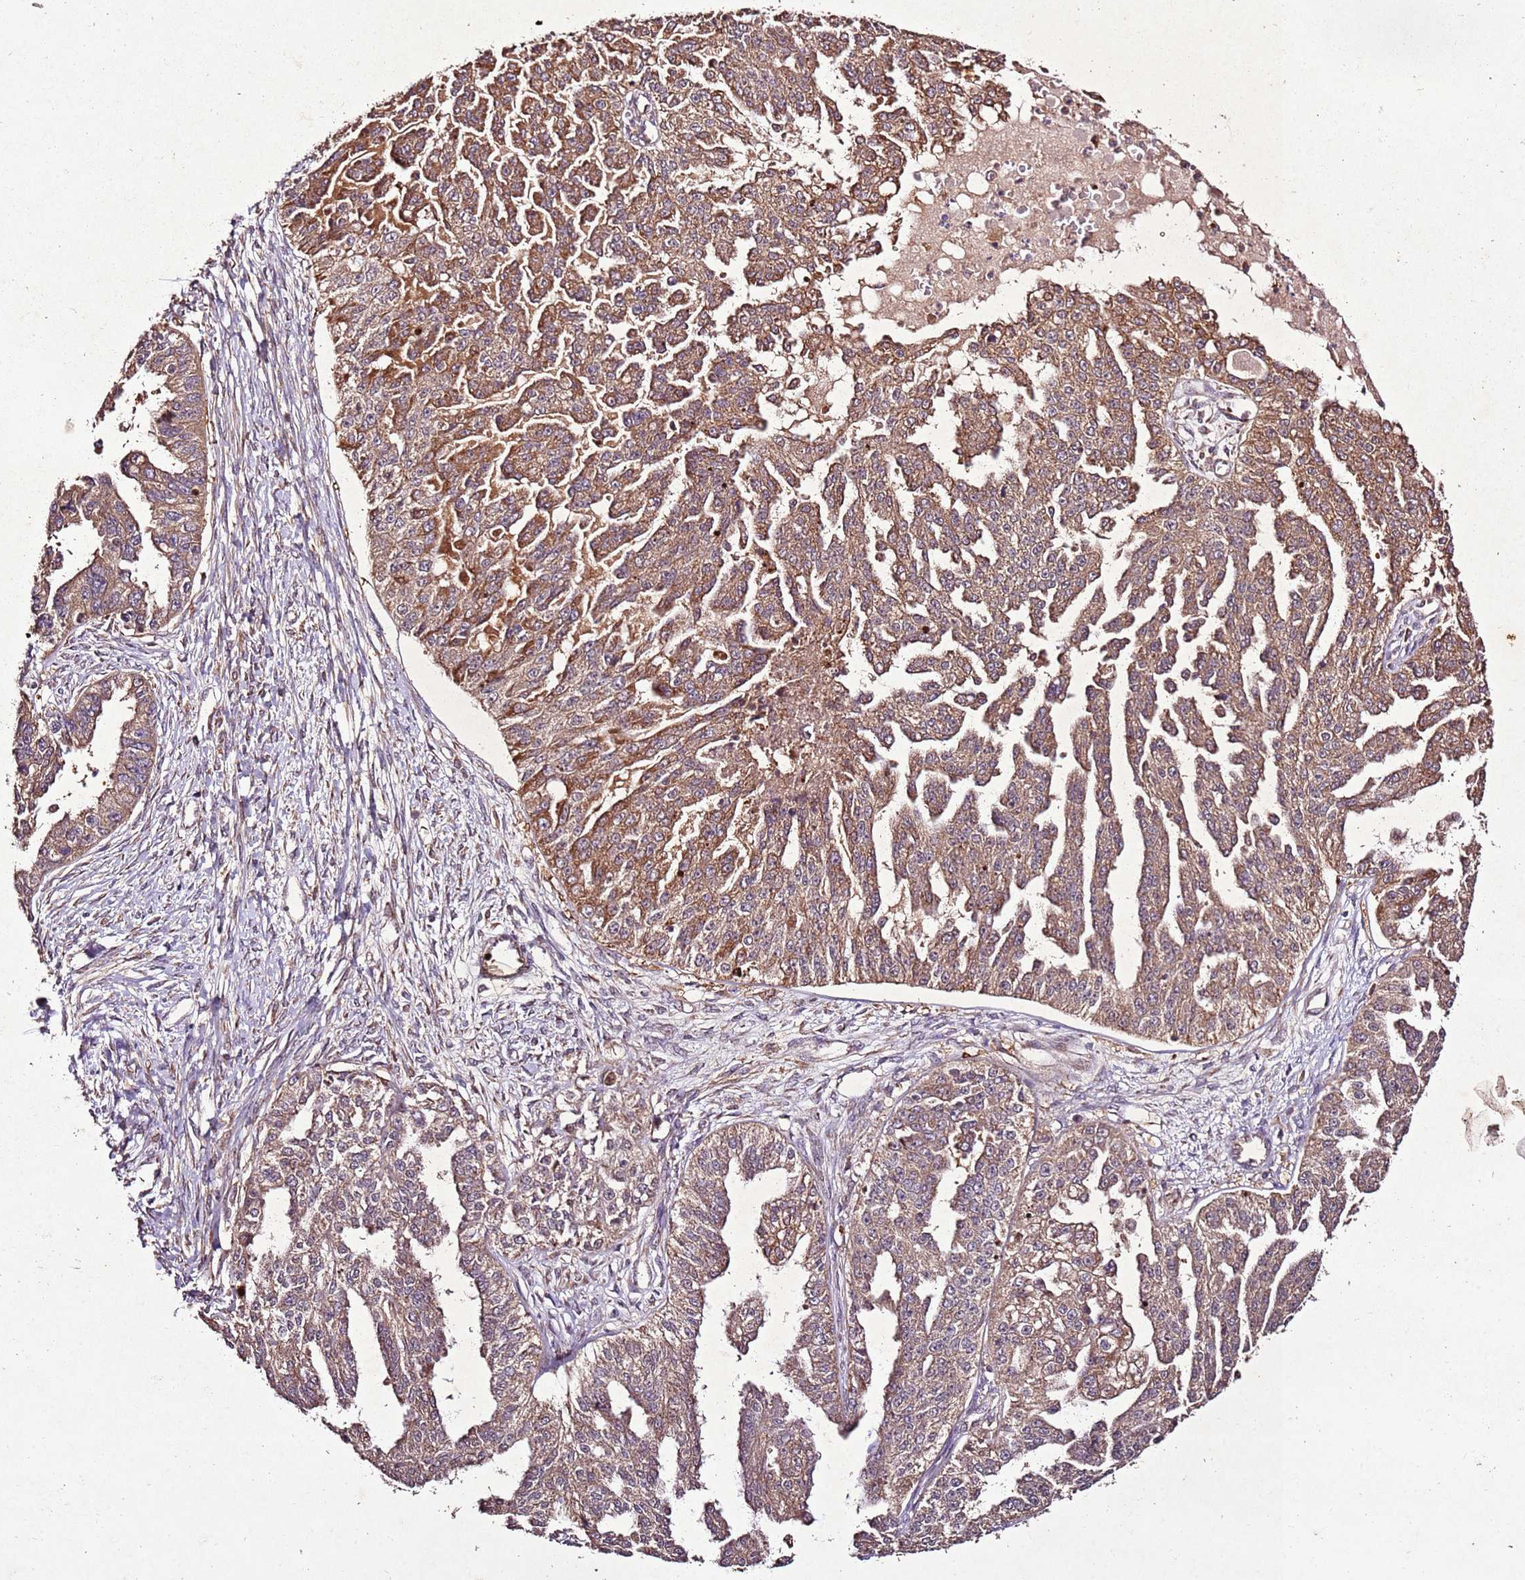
{"staining": {"intensity": "moderate", "quantity": ">75%", "location": "cytoplasmic/membranous"}, "tissue": "ovarian cancer", "cell_type": "Tumor cells", "image_type": "cancer", "snomed": [{"axis": "morphology", "description": "Cystadenocarcinoma, serous, NOS"}, {"axis": "topography", "description": "Ovary"}], "caption": "About >75% of tumor cells in ovarian cancer show moderate cytoplasmic/membranous protein expression as visualized by brown immunohistochemical staining.", "gene": "PTMA", "patient": {"sex": "female", "age": 58}}